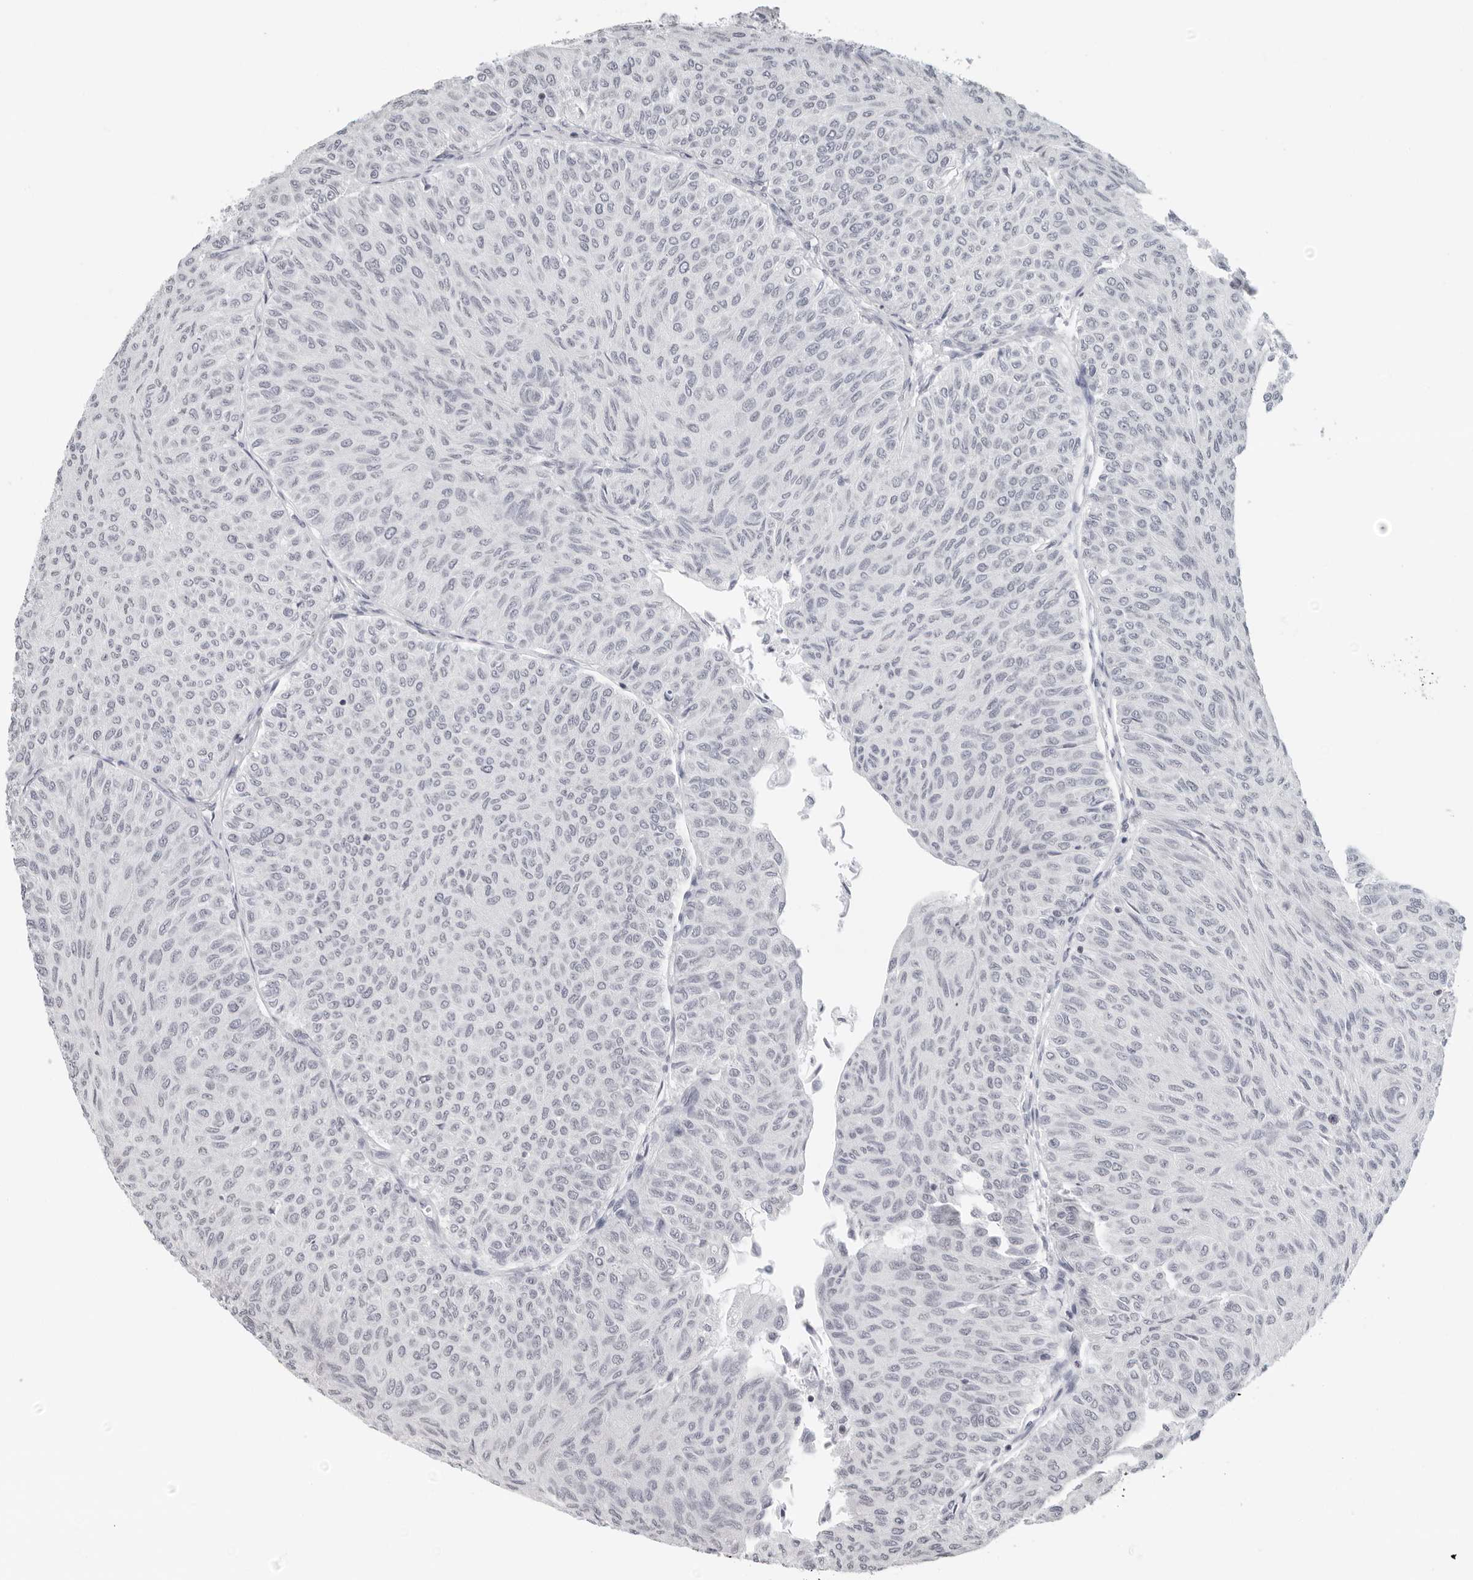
{"staining": {"intensity": "negative", "quantity": "none", "location": "none"}, "tissue": "urothelial cancer", "cell_type": "Tumor cells", "image_type": "cancer", "snomed": [{"axis": "morphology", "description": "Urothelial carcinoma, Low grade"}, {"axis": "topography", "description": "Urinary bladder"}], "caption": "Immunohistochemistry photomicrograph of neoplastic tissue: urothelial carcinoma (low-grade) stained with DAB (3,3'-diaminobenzidine) demonstrates no significant protein positivity in tumor cells.", "gene": "FLG2", "patient": {"sex": "male", "age": 78}}